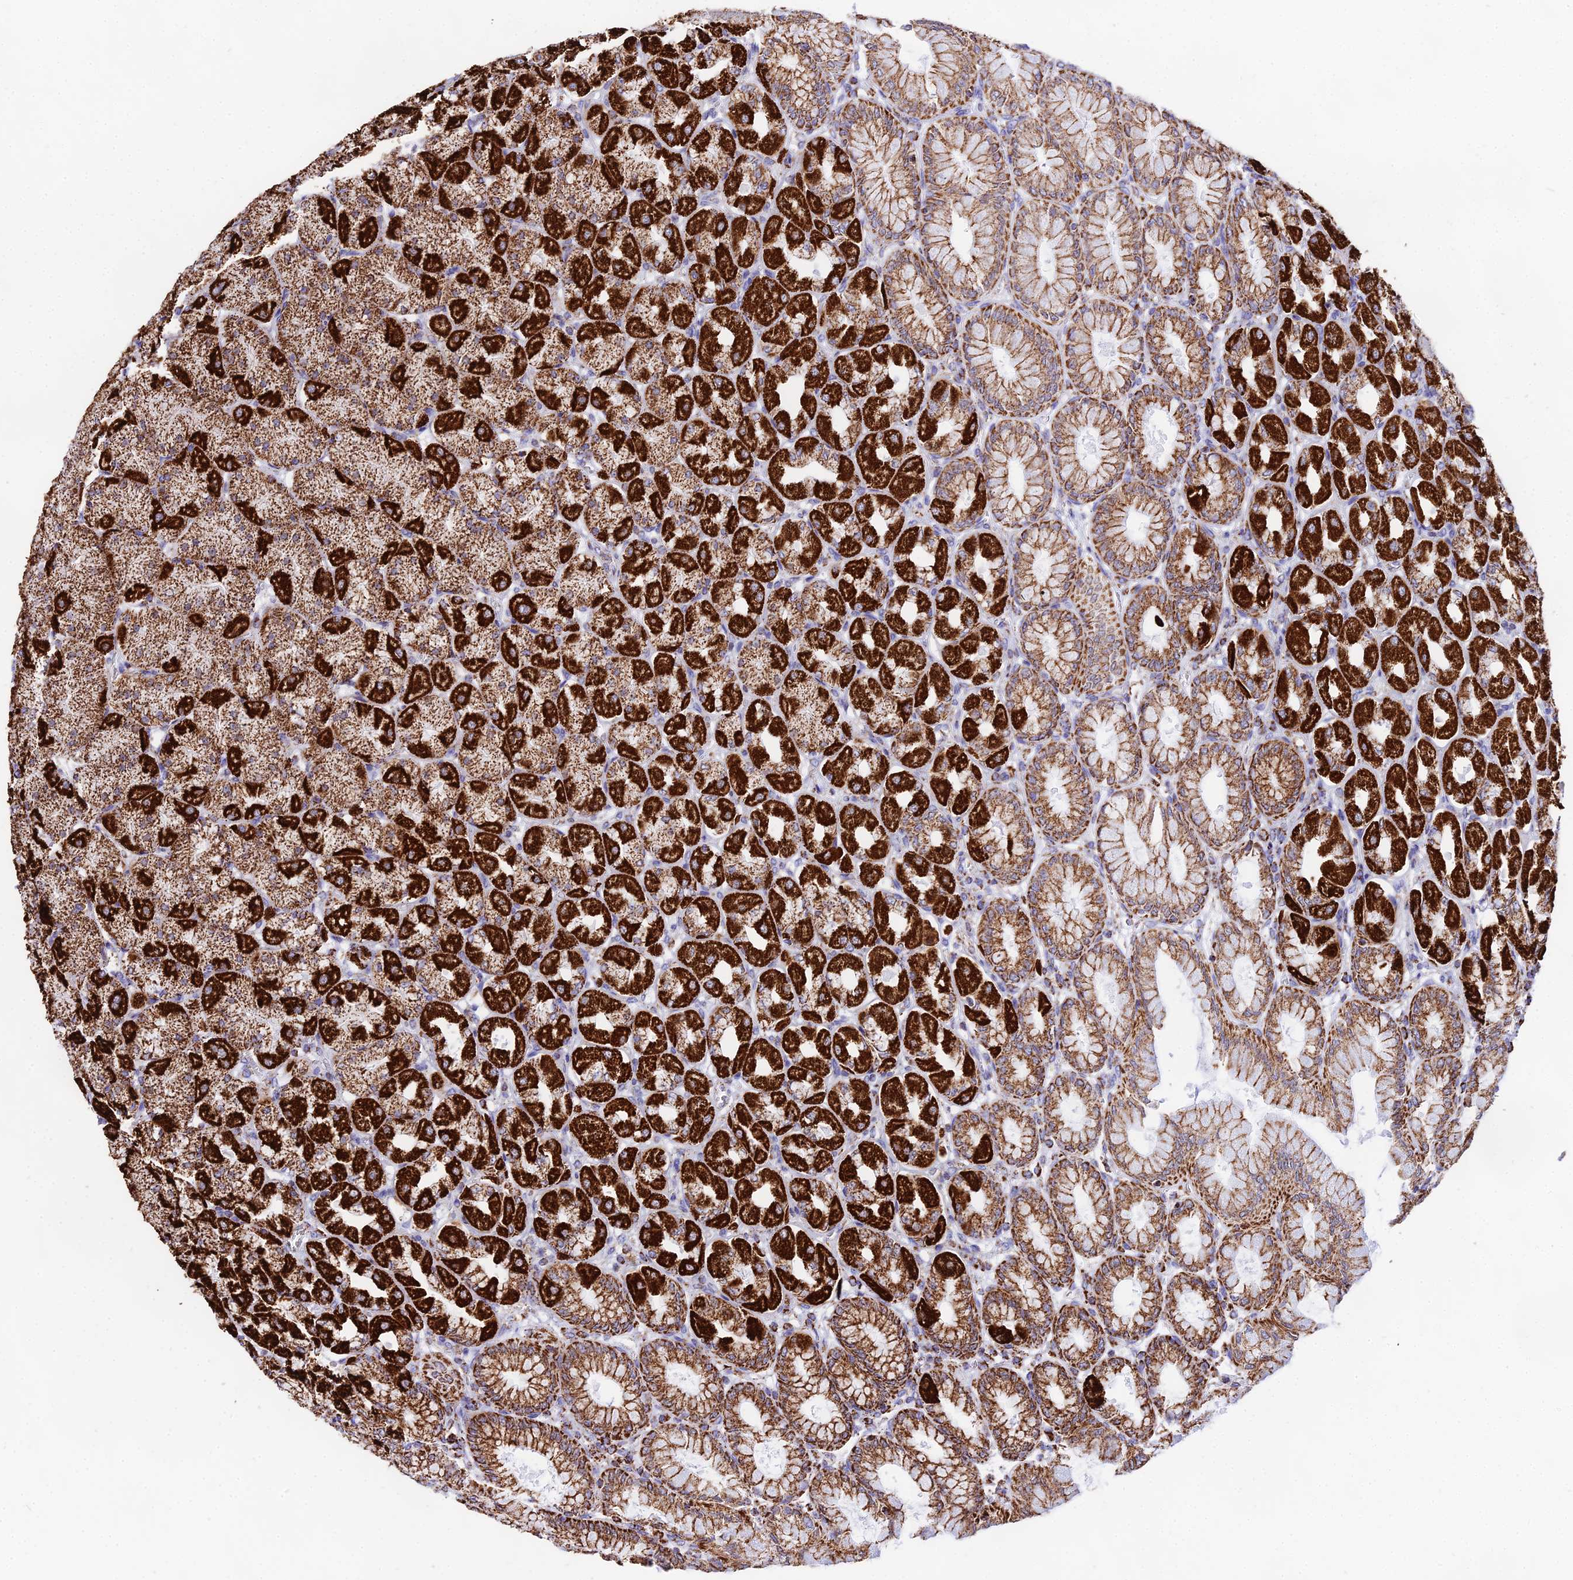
{"staining": {"intensity": "strong", "quantity": ">75%", "location": "cytoplasmic/membranous"}, "tissue": "stomach", "cell_type": "Glandular cells", "image_type": "normal", "snomed": [{"axis": "morphology", "description": "Normal tissue, NOS"}, {"axis": "topography", "description": "Stomach, upper"}], "caption": "This photomicrograph demonstrates immunohistochemistry staining of unremarkable human stomach, with high strong cytoplasmic/membranous expression in approximately >75% of glandular cells.", "gene": "ATP5PD", "patient": {"sex": "female", "age": 56}}